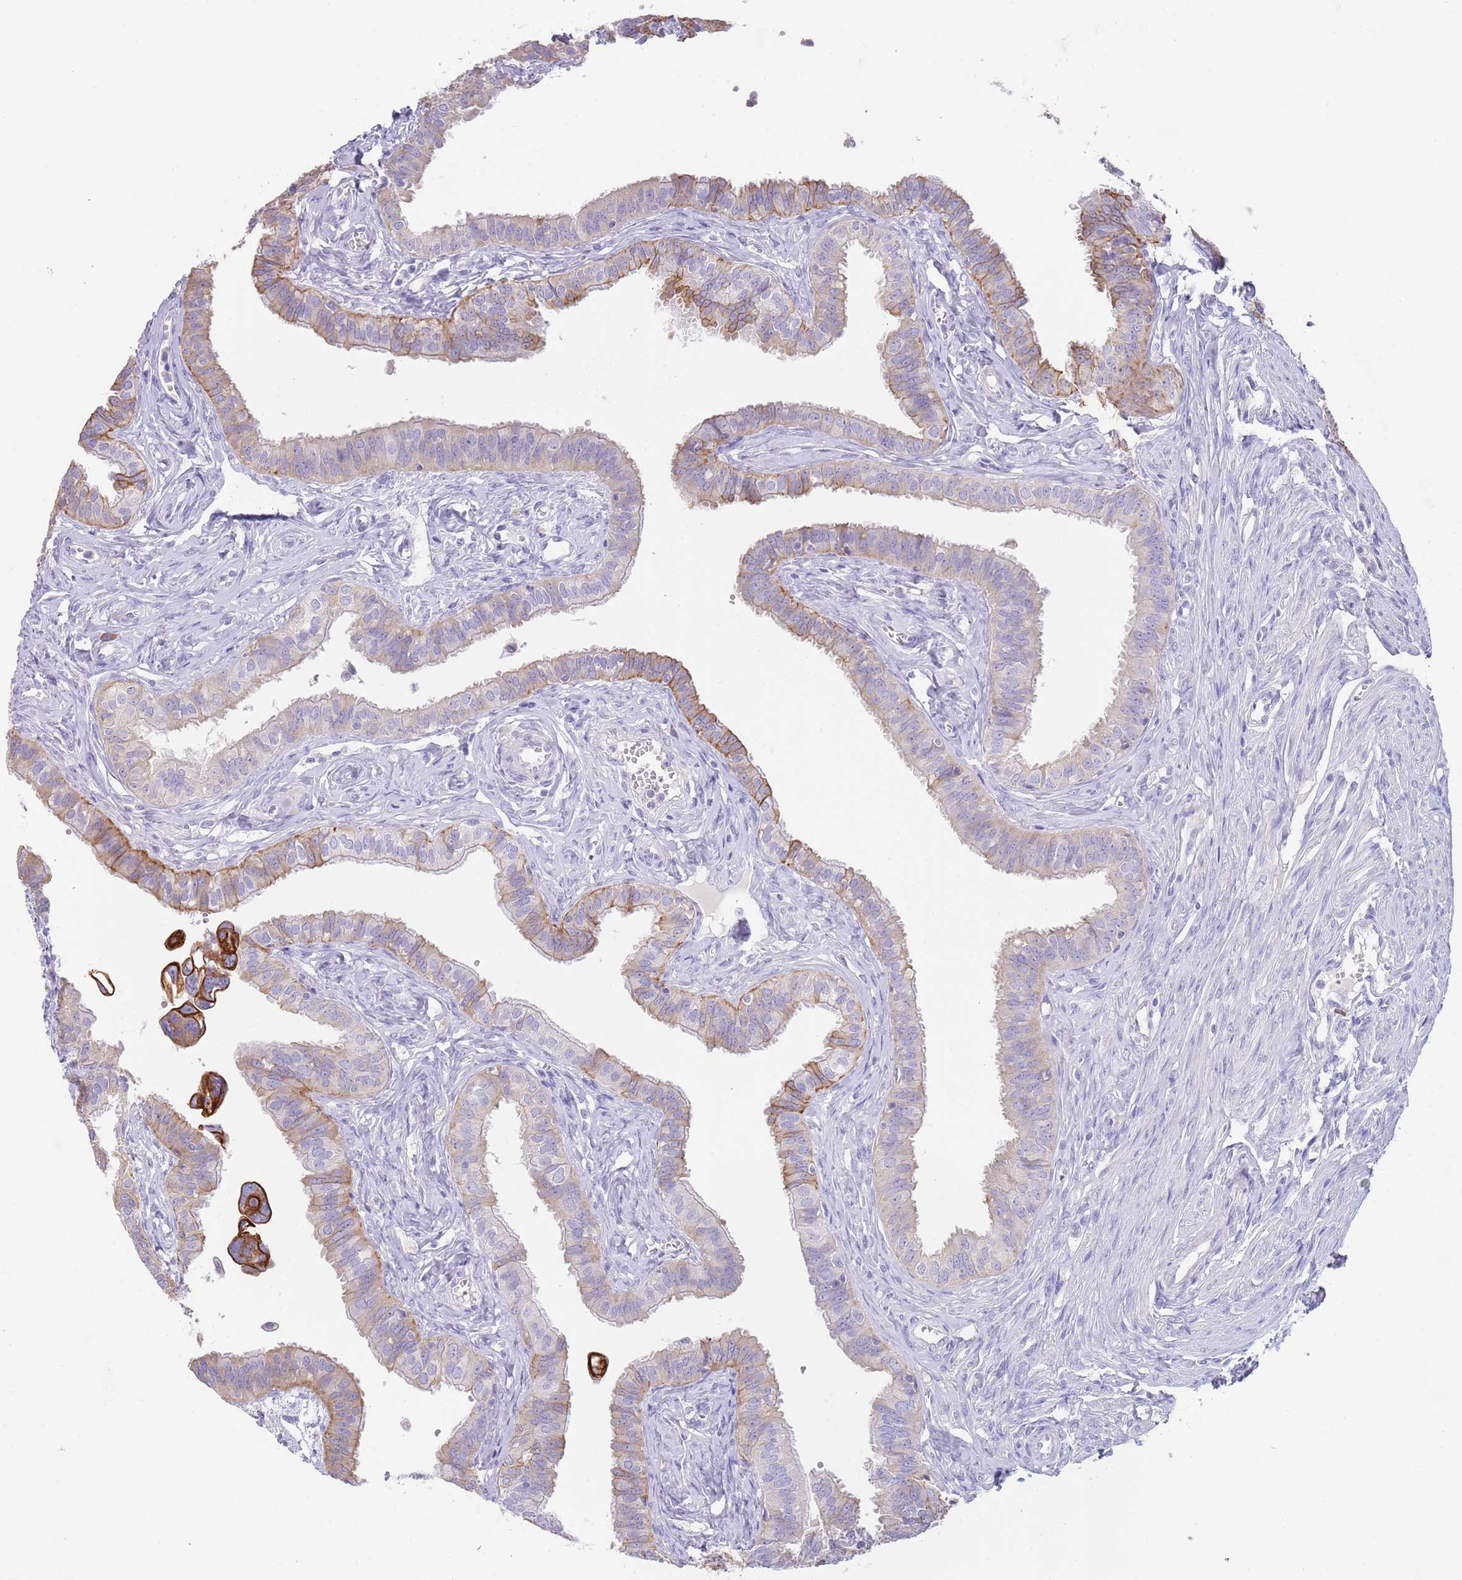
{"staining": {"intensity": "strong", "quantity": "25%-75%", "location": "cytoplasmic/membranous"}, "tissue": "fallopian tube", "cell_type": "Glandular cells", "image_type": "normal", "snomed": [{"axis": "morphology", "description": "Normal tissue, NOS"}, {"axis": "morphology", "description": "Carcinoma, NOS"}, {"axis": "topography", "description": "Fallopian tube"}, {"axis": "topography", "description": "Ovary"}], "caption": "This micrograph shows immunohistochemistry staining of normal human fallopian tube, with high strong cytoplasmic/membranous staining in approximately 25%-75% of glandular cells.", "gene": "CCDC149", "patient": {"sex": "female", "age": 59}}